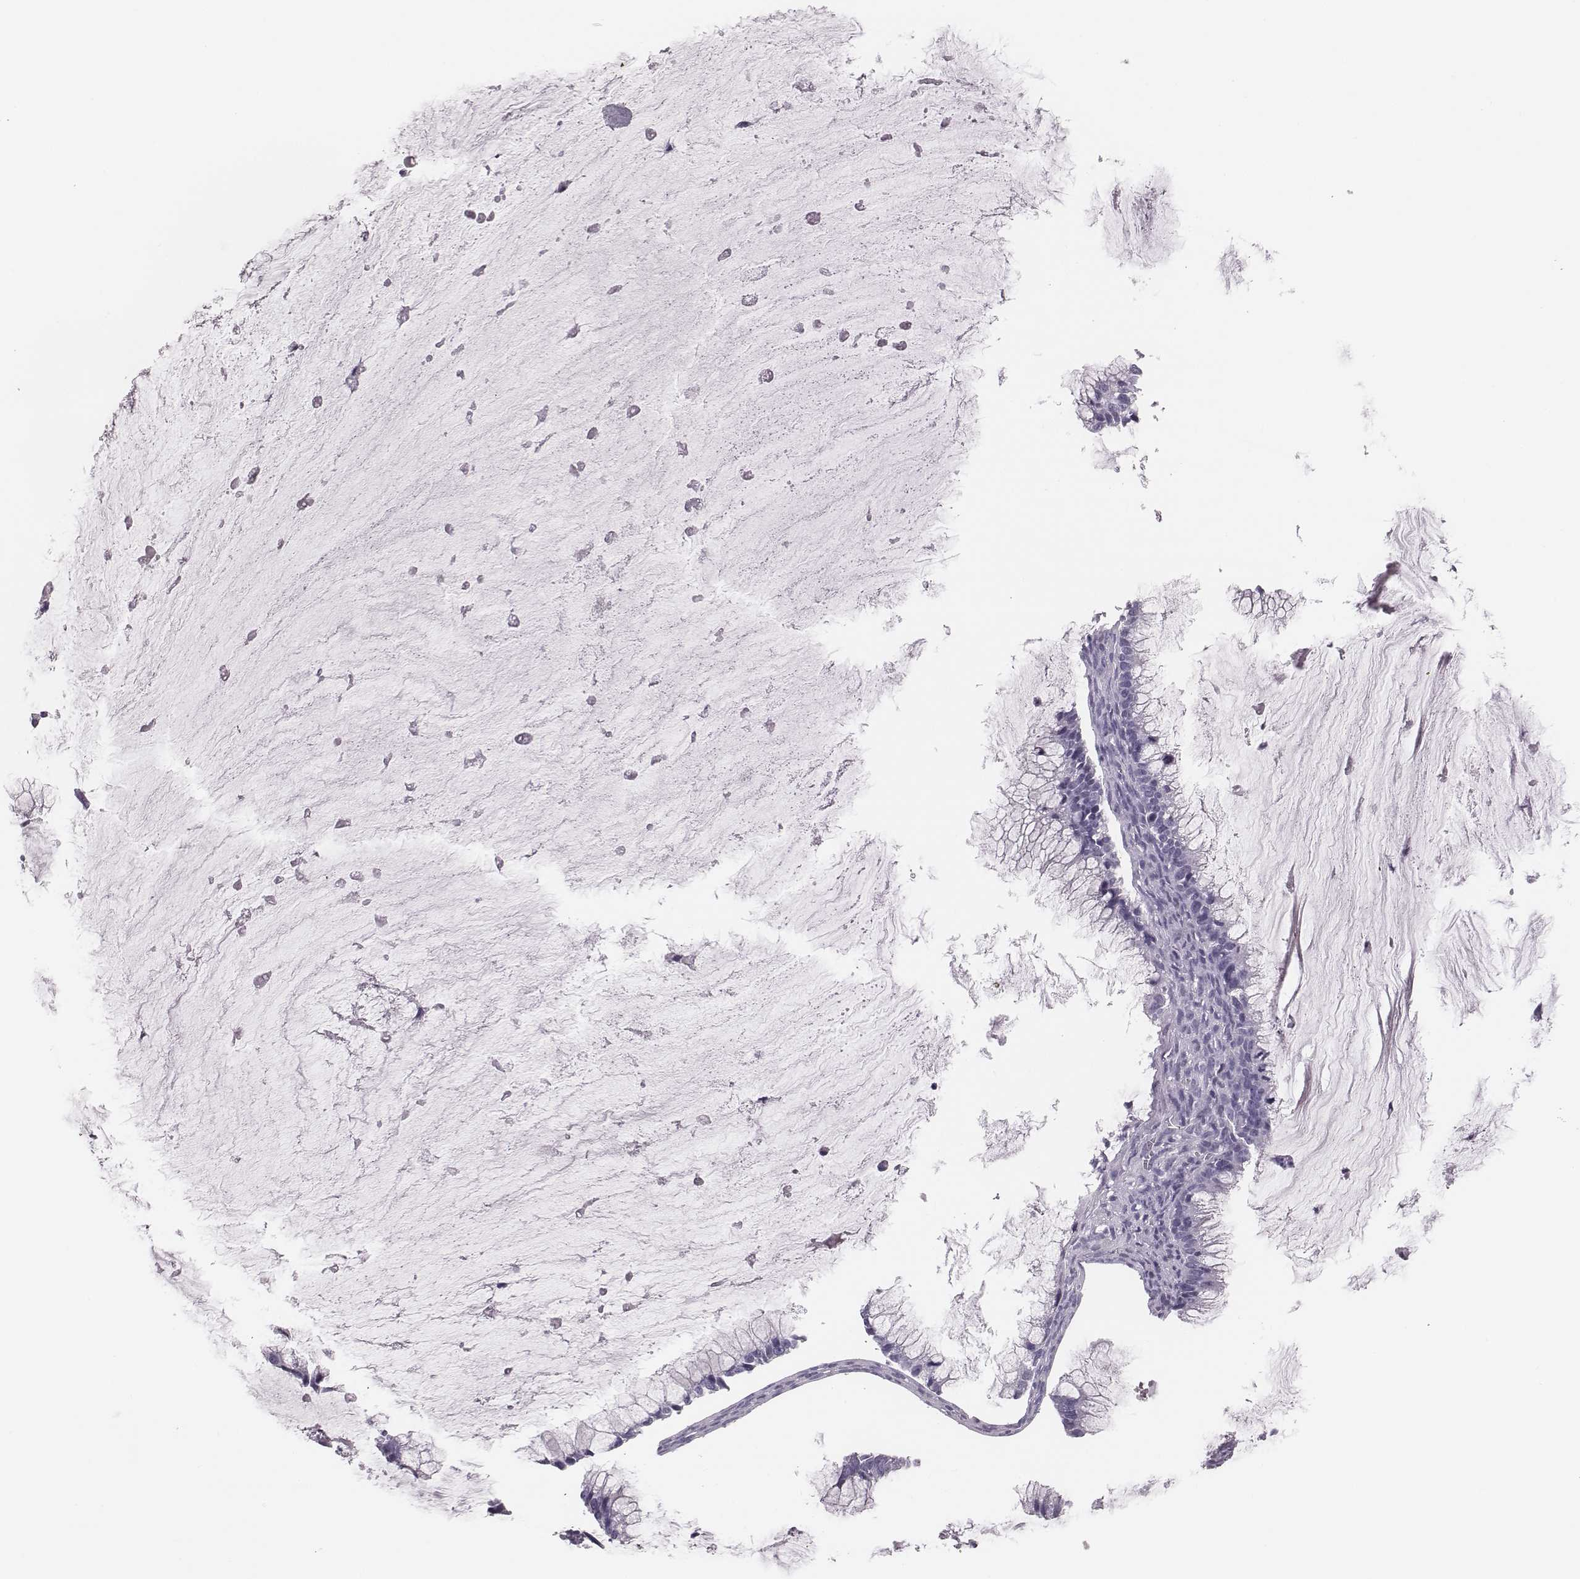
{"staining": {"intensity": "negative", "quantity": "none", "location": "none"}, "tissue": "ovarian cancer", "cell_type": "Tumor cells", "image_type": "cancer", "snomed": [{"axis": "morphology", "description": "Cystadenocarcinoma, mucinous, NOS"}, {"axis": "topography", "description": "Ovary"}], "caption": "Tumor cells show no significant protein positivity in ovarian cancer (mucinous cystadenocarcinoma). (DAB immunohistochemistry, high magnification).", "gene": "H1-6", "patient": {"sex": "female", "age": 38}}